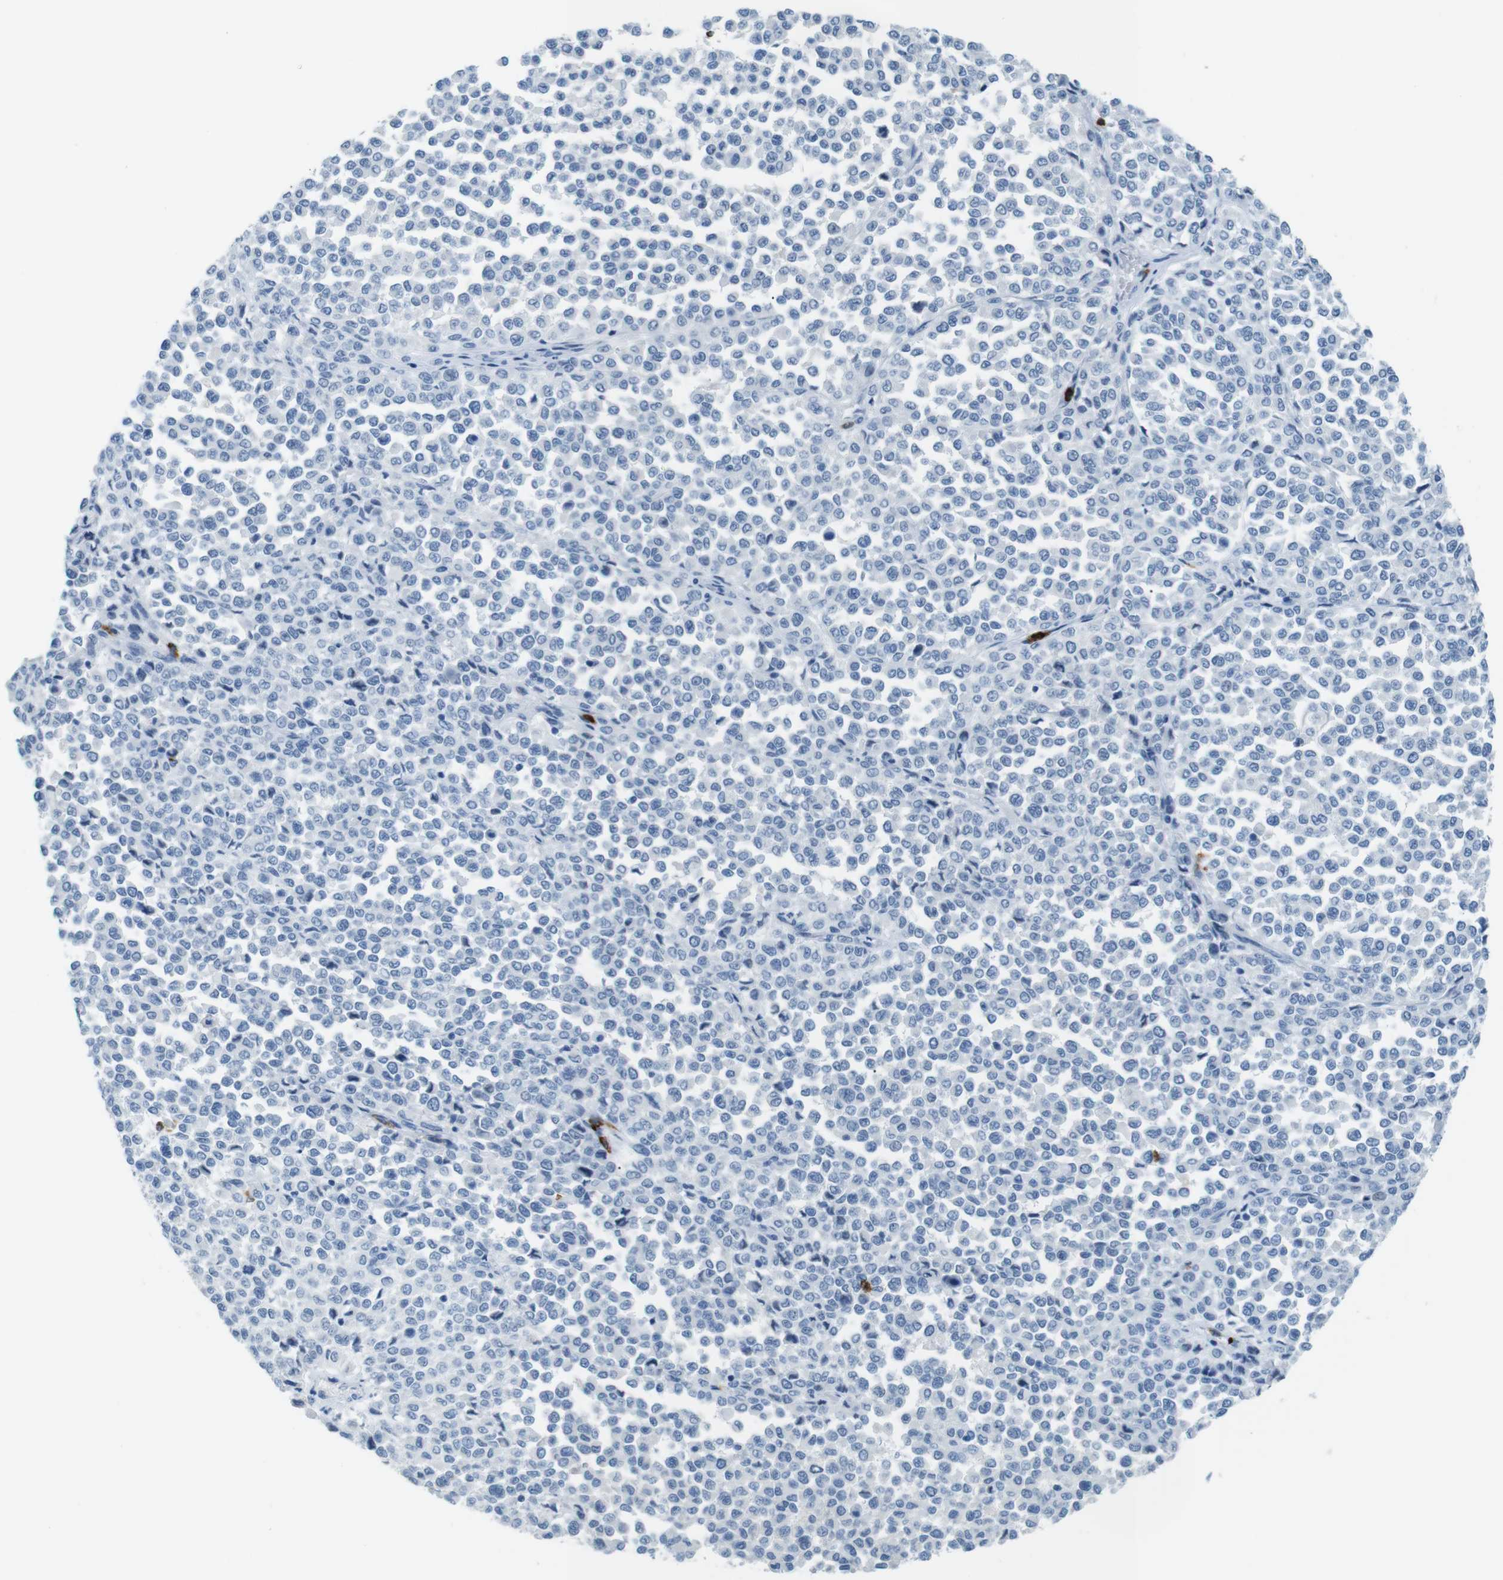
{"staining": {"intensity": "negative", "quantity": "none", "location": "none"}, "tissue": "melanoma", "cell_type": "Tumor cells", "image_type": "cancer", "snomed": [{"axis": "morphology", "description": "Malignant melanoma, Metastatic site"}, {"axis": "topography", "description": "Pancreas"}], "caption": "Immunohistochemistry histopathology image of human melanoma stained for a protein (brown), which reveals no staining in tumor cells.", "gene": "MCEMP1", "patient": {"sex": "female", "age": 30}}